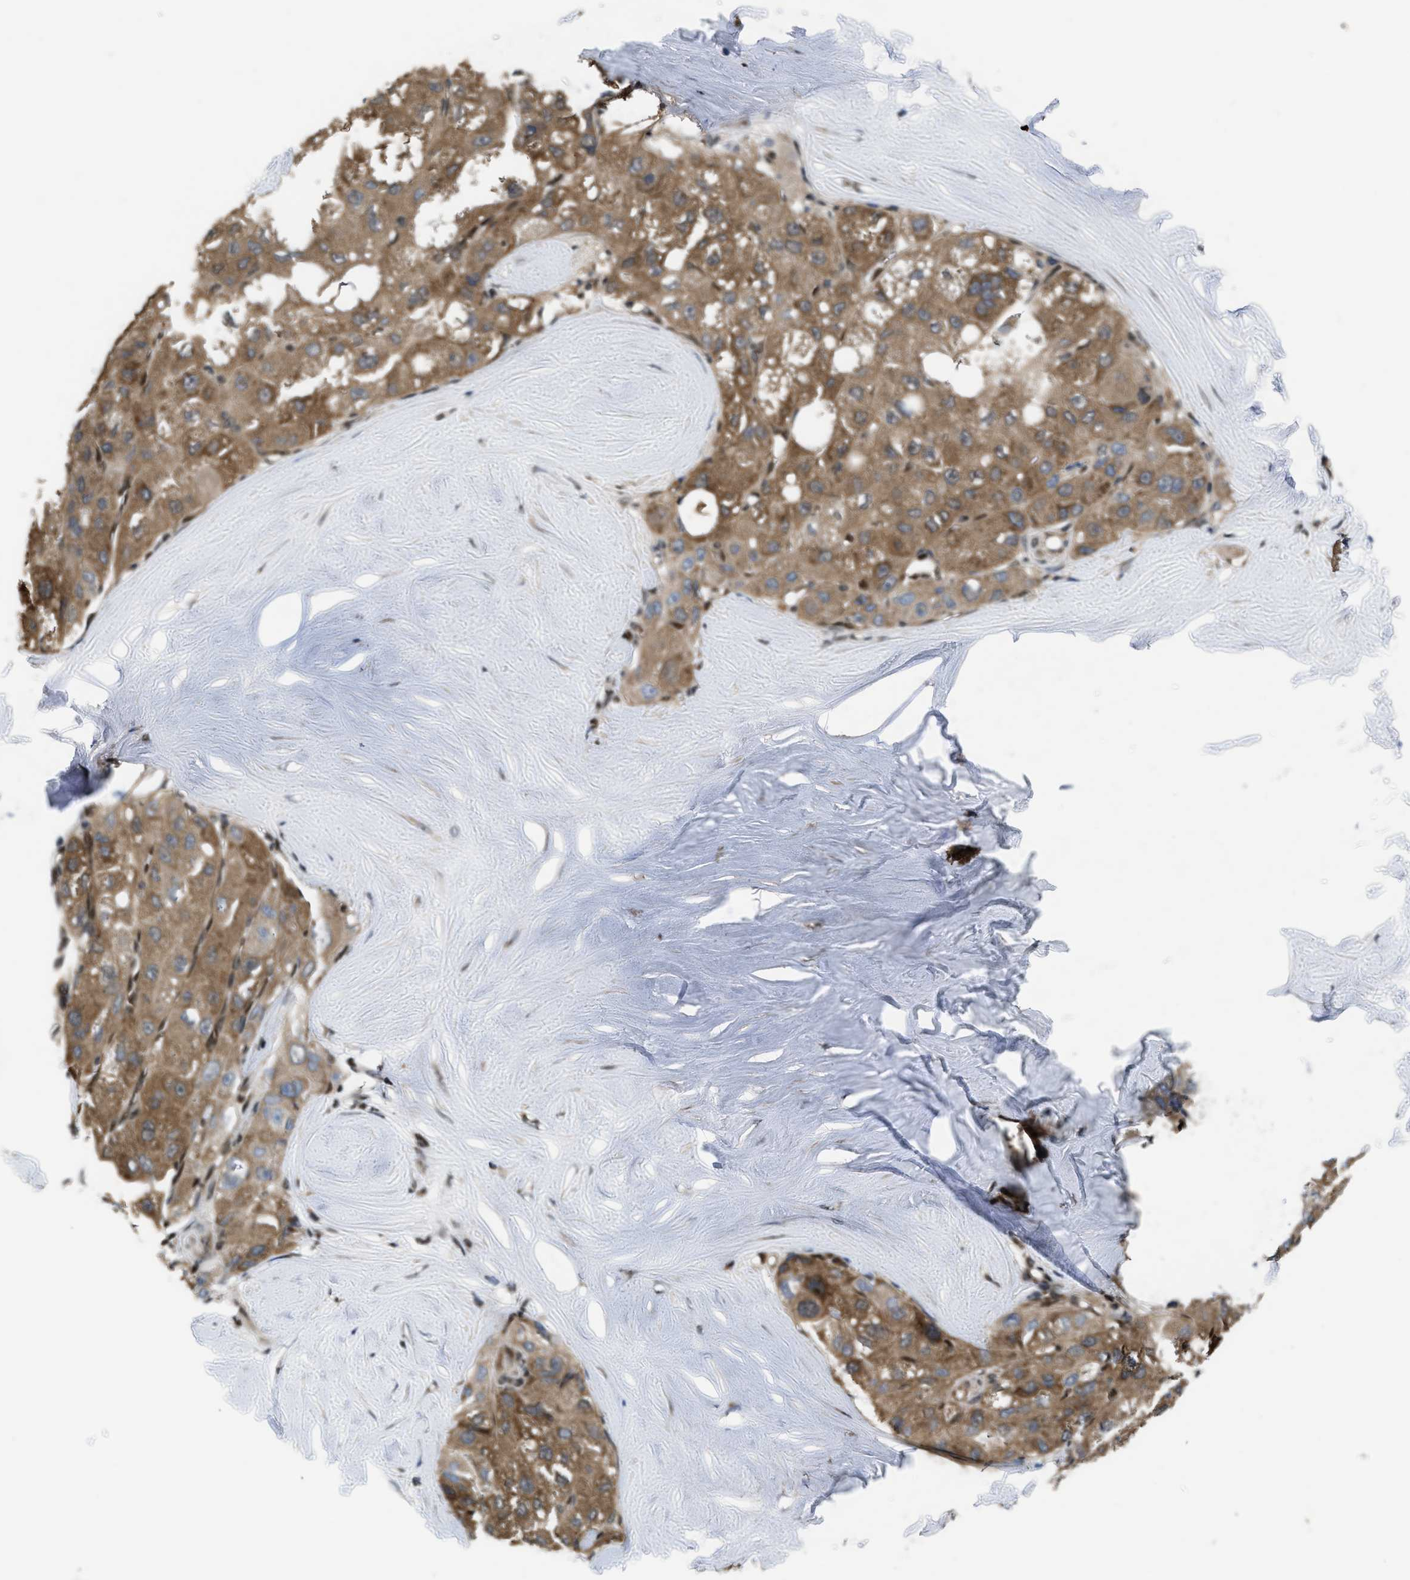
{"staining": {"intensity": "strong", "quantity": ">75%", "location": "cytoplasmic/membranous"}, "tissue": "liver cancer", "cell_type": "Tumor cells", "image_type": "cancer", "snomed": [{"axis": "morphology", "description": "Carcinoma, Hepatocellular, NOS"}, {"axis": "topography", "description": "Liver"}], "caption": "Liver cancer (hepatocellular carcinoma) was stained to show a protein in brown. There is high levels of strong cytoplasmic/membranous staining in approximately >75% of tumor cells.", "gene": "PPP2CB", "patient": {"sex": "male", "age": 80}}